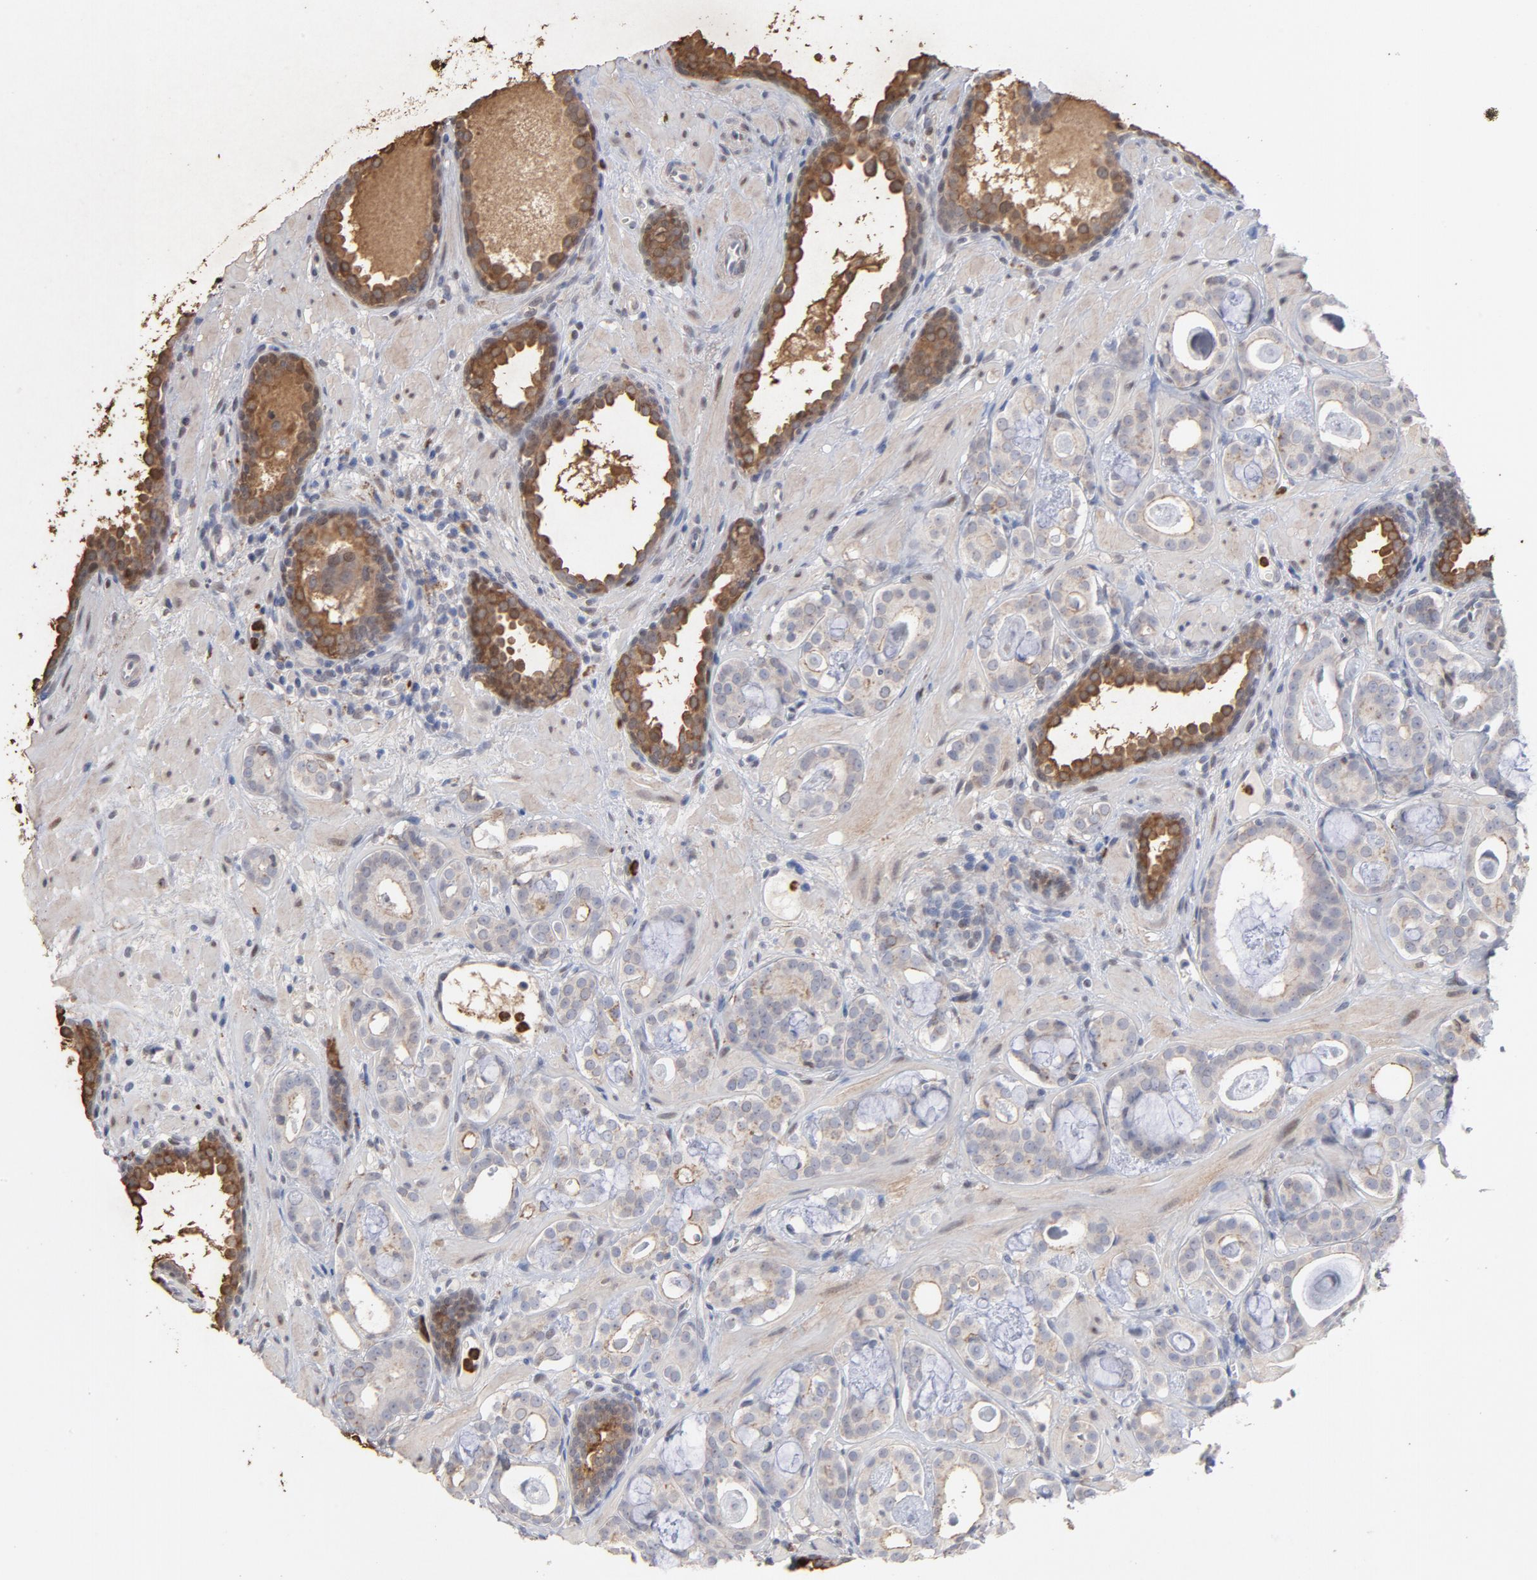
{"staining": {"intensity": "weak", "quantity": ">75%", "location": "cytoplasmic/membranous"}, "tissue": "prostate cancer", "cell_type": "Tumor cells", "image_type": "cancer", "snomed": [{"axis": "morphology", "description": "Adenocarcinoma, Low grade"}, {"axis": "topography", "description": "Prostate"}], "caption": "Immunohistochemistry (IHC) staining of prostate low-grade adenocarcinoma, which demonstrates low levels of weak cytoplasmic/membranous expression in about >75% of tumor cells indicating weak cytoplasmic/membranous protein expression. The staining was performed using DAB (3,3'-diaminobenzidine) (brown) for protein detection and nuclei were counterstained in hematoxylin (blue).", "gene": "PNMA1", "patient": {"sex": "male", "age": 57}}